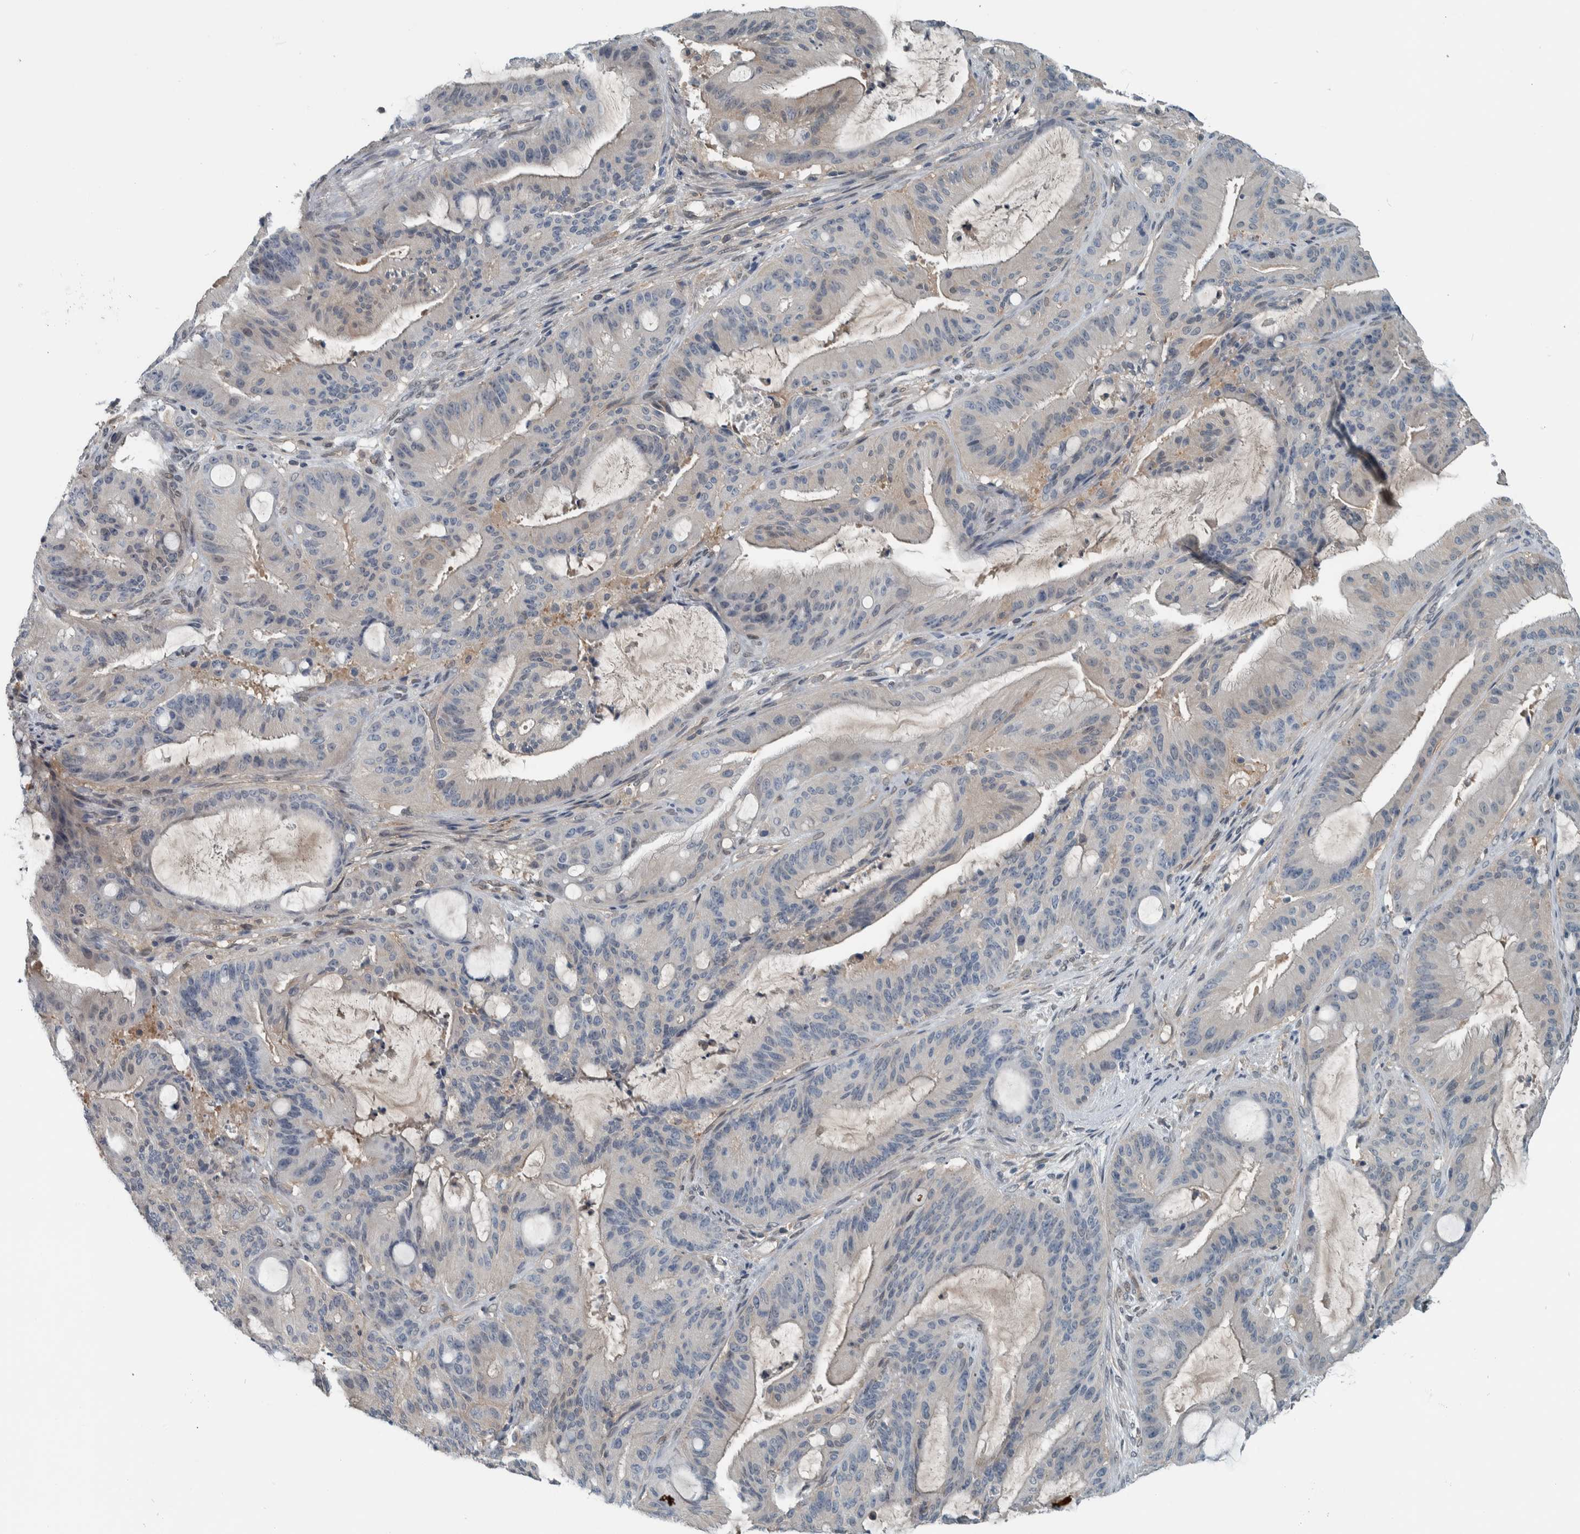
{"staining": {"intensity": "negative", "quantity": "none", "location": "none"}, "tissue": "liver cancer", "cell_type": "Tumor cells", "image_type": "cancer", "snomed": [{"axis": "morphology", "description": "Normal tissue, NOS"}, {"axis": "morphology", "description": "Cholangiocarcinoma"}, {"axis": "topography", "description": "Liver"}, {"axis": "topography", "description": "Peripheral nerve tissue"}], "caption": "This micrograph is of liver cancer (cholangiocarcinoma) stained with immunohistochemistry (IHC) to label a protein in brown with the nuclei are counter-stained blue. There is no expression in tumor cells.", "gene": "ALAD", "patient": {"sex": "female", "age": 73}}